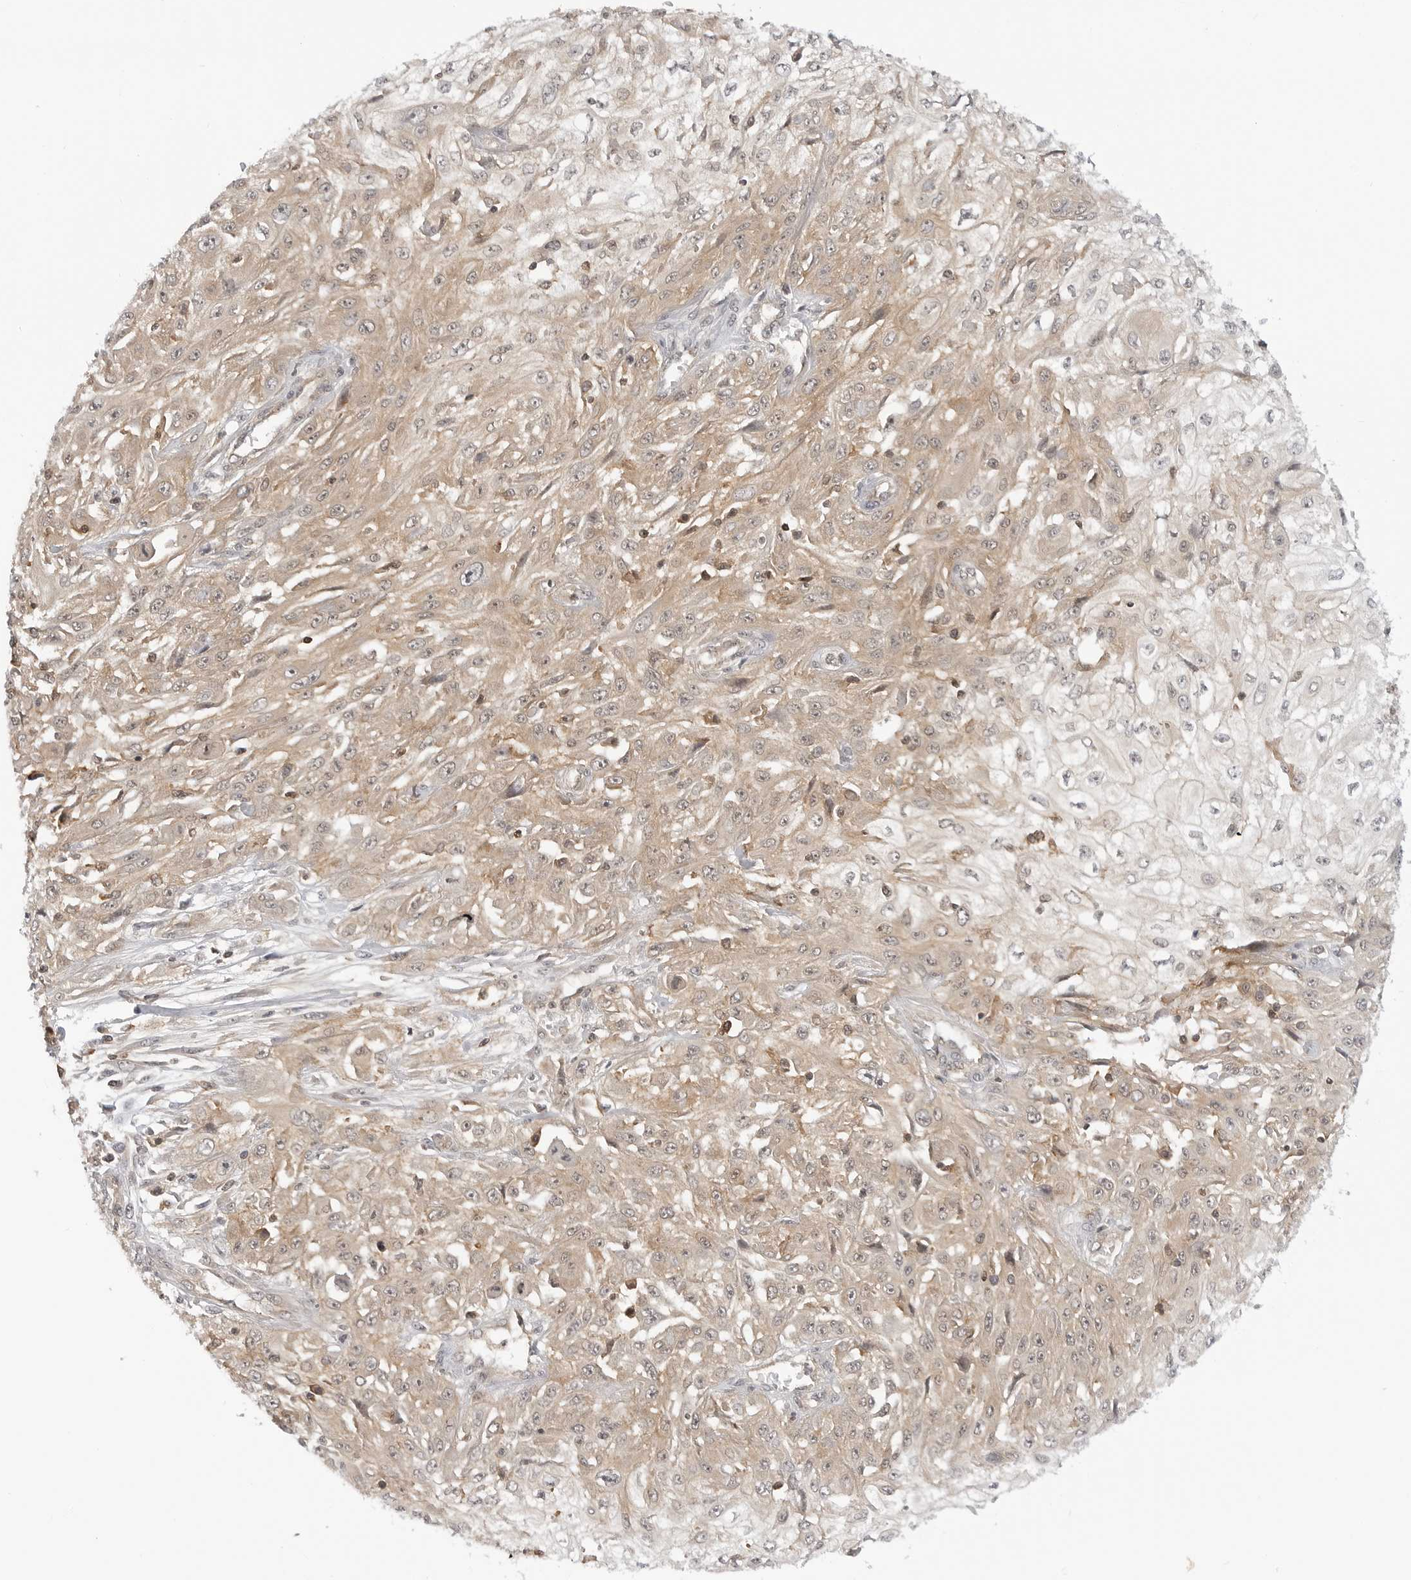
{"staining": {"intensity": "weak", "quantity": ">75%", "location": "cytoplasmic/membranous"}, "tissue": "skin cancer", "cell_type": "Tumor cells", "image_type": "cancer", "snomed": [{"axis": "morphology", "description": "Squamous cell carcinoma, NOS"}, {"axis": "morphology", "description": "Squamous cell carcinoma, metastatic, NOS"}, {"axis": "topography", "description": "Skin"}, {"axis": "topography", "description": "Lymph node"}], "caption": "Brown immunohistochemical staining in human skin cancer reveals weak cytoplasmic/membranous positivity in about >75% of tumor cells. The staining was performed using DAB (3,3'-diaminobenzidine) to visualize the protein expression in brown, while the nuclei were stained in blue with hematoxylin (Magnification: 20x).", "gene": "MAP2K5", "patient": {"sex": "male", "age": 75}}